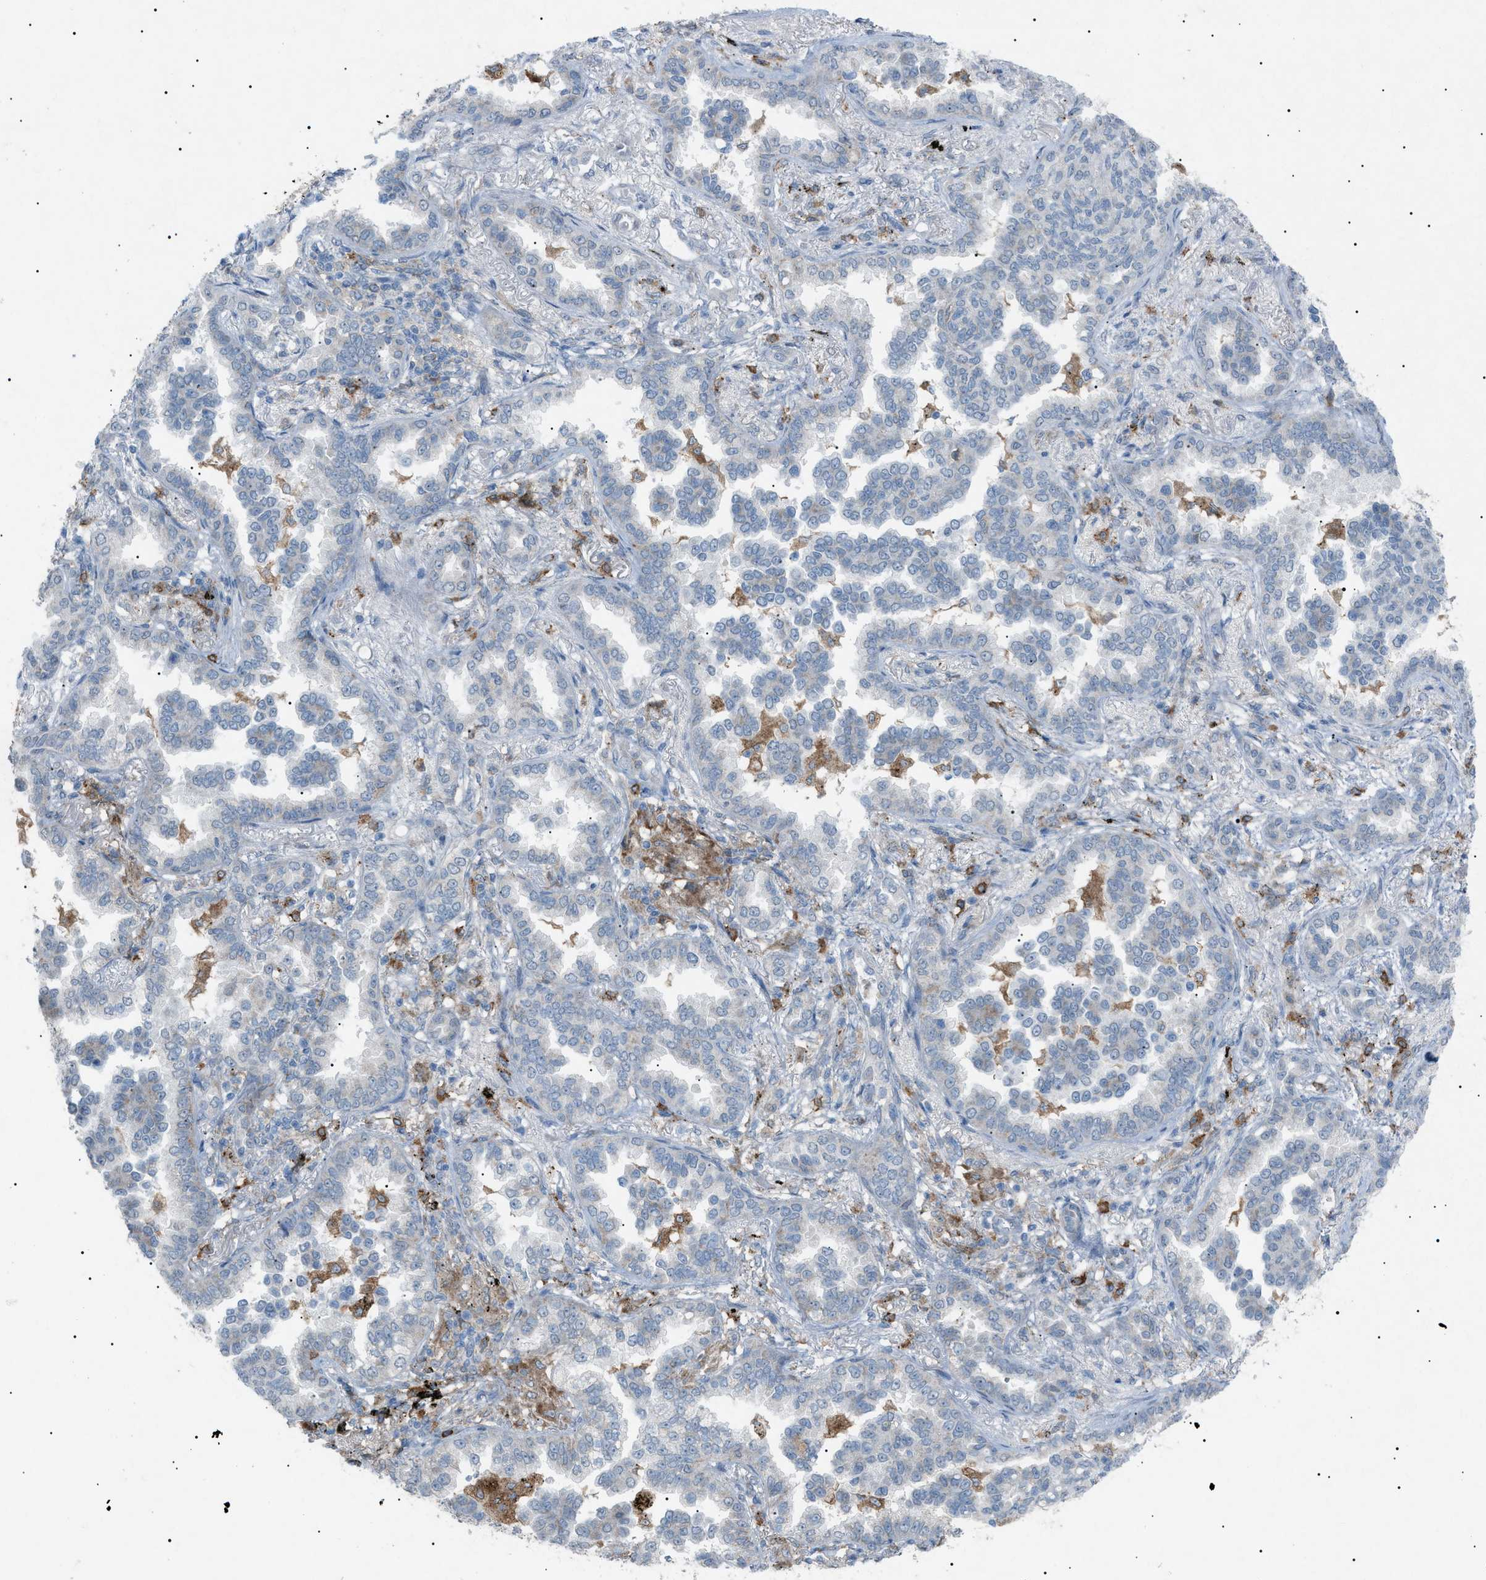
{"staining": {"intensity": "negative", "quantity": "none", "location": "none"}, "tissue": "lung cancer", "cell_type": "Tumor cells", "image_type": "cancer", "snomed": [{"axis": "morphology", "description": "Normal tissue, NOS"}, {"axis": "morphology", "description": "Adenocarcinoma, NOS"}, {"axis": "topography", "description": "Lung"}], "caption": "DAB (3,3'-diaminobenzidine) immunohistochemical staining of human lung cancer exhibits no significant positivity in tumor cells.", "gene": "BTK", "patient": {"sex": "male", "age": 59}}